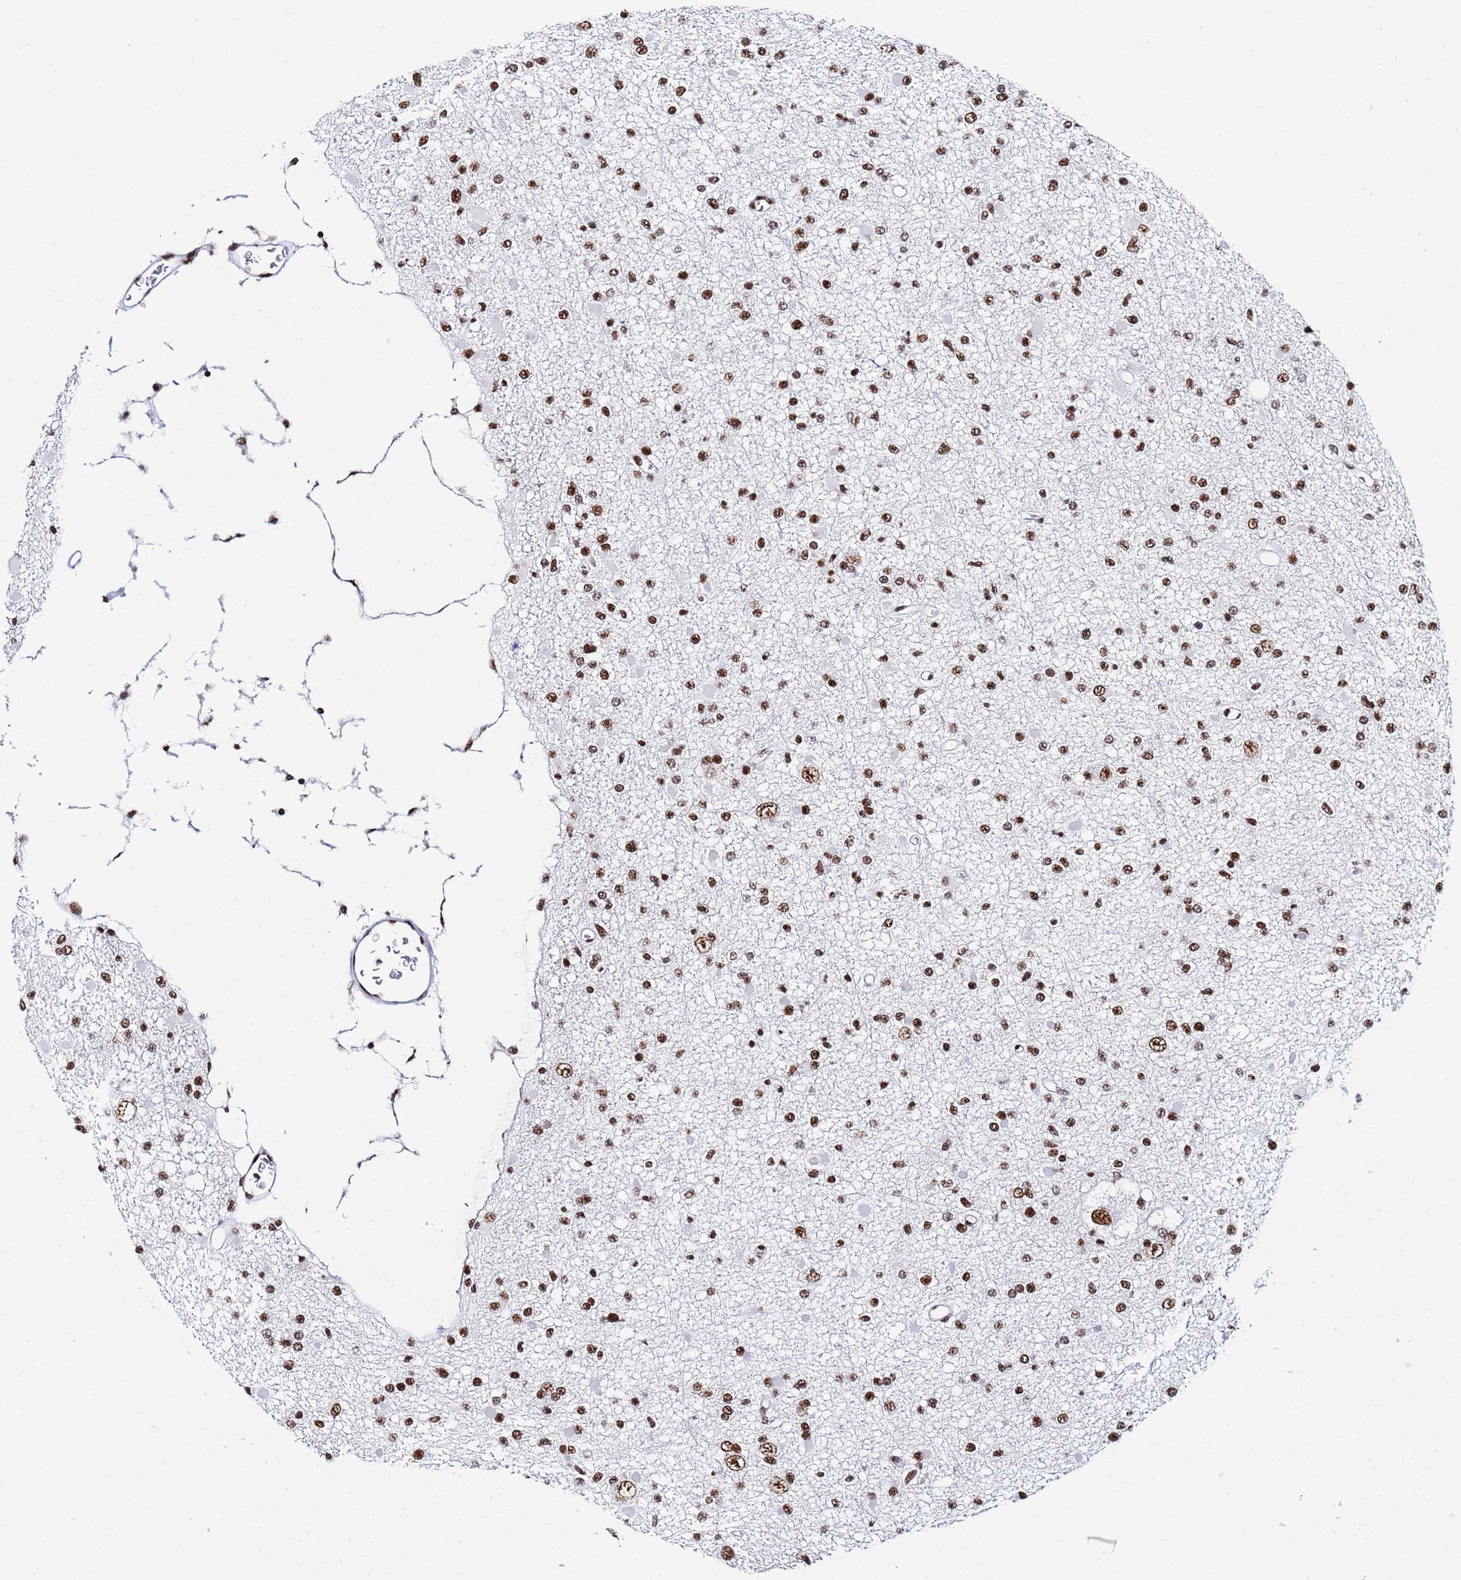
{"staining": {"intensity": "strong", "quantity": ">75%", "location": "nuclear"}, "tissue": "glioma", "cell_type": "Tumor cells", "image_type": "cancer", "snomed": [{"axis": "morphology", "description": "Glioma, malignant, Low grade"}, {"axis": "topography", "description": "Brain"}], "caption": "Malignant low-grade glioma was stained to show a protein in brown. There is high levels of strong nuclear positivity in approximately >75% of tumor cells.", "gene": "SNRPA1", "patient": {"sex": "female", "age": 22}}